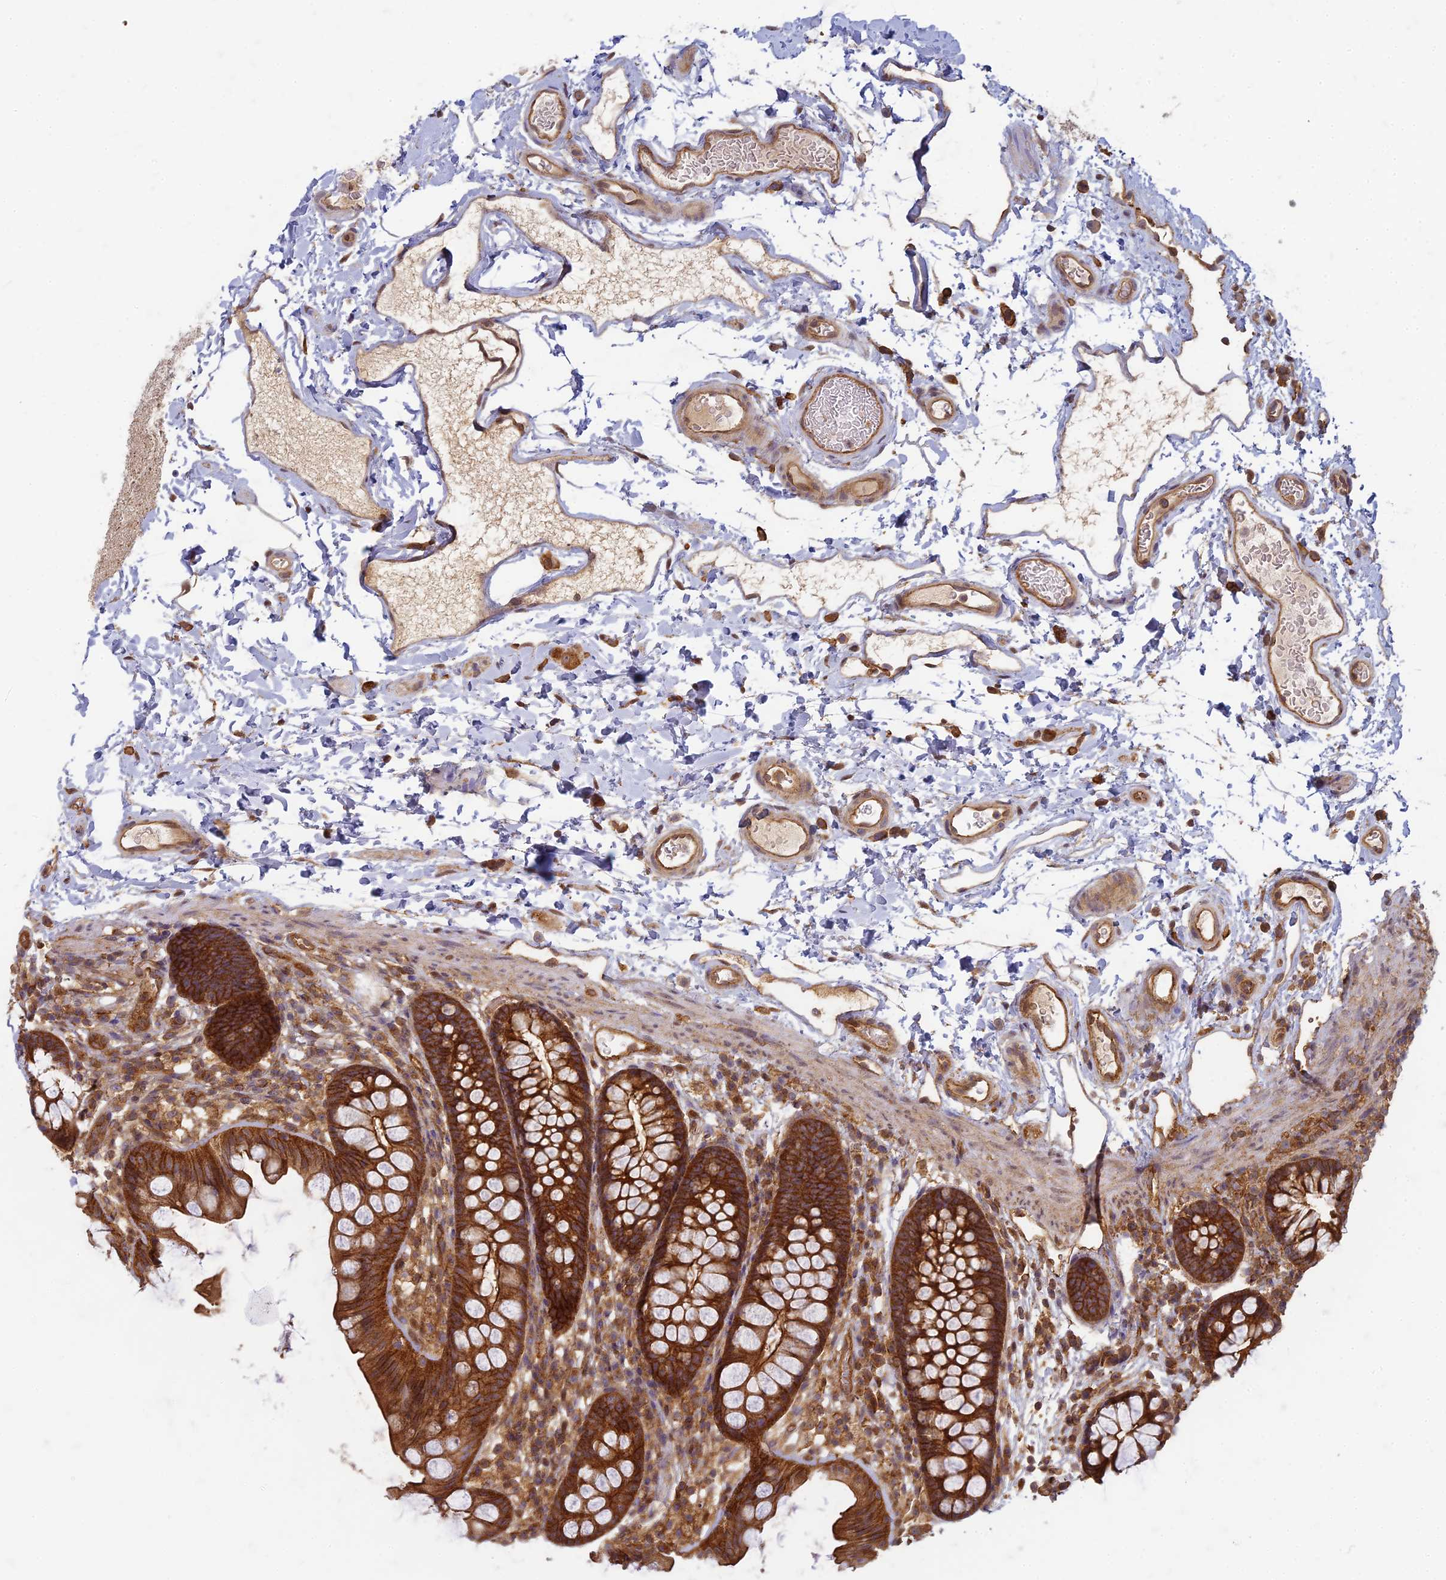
{"staining": {"intensity": "moderate", "quantity": ">75%", "location": "cytoplasmic/membranous"}, "tissue": "colon", "cell_type": "Endothelial cells", "image_type": "normal", "snomed": [{"axis": "morphology", "description": "Normal tissue, NOS"}, {"axis": "topography", "description": "Colon"}], "caption": "Approximately >75% of endothelial cells in unremarkable colon show moderate cytoplasmic/membranous protein expression as visualized by brown immunohistochemical staining.", "gene": "TCF25", "patient": {"sex": "female", "age": 62}}